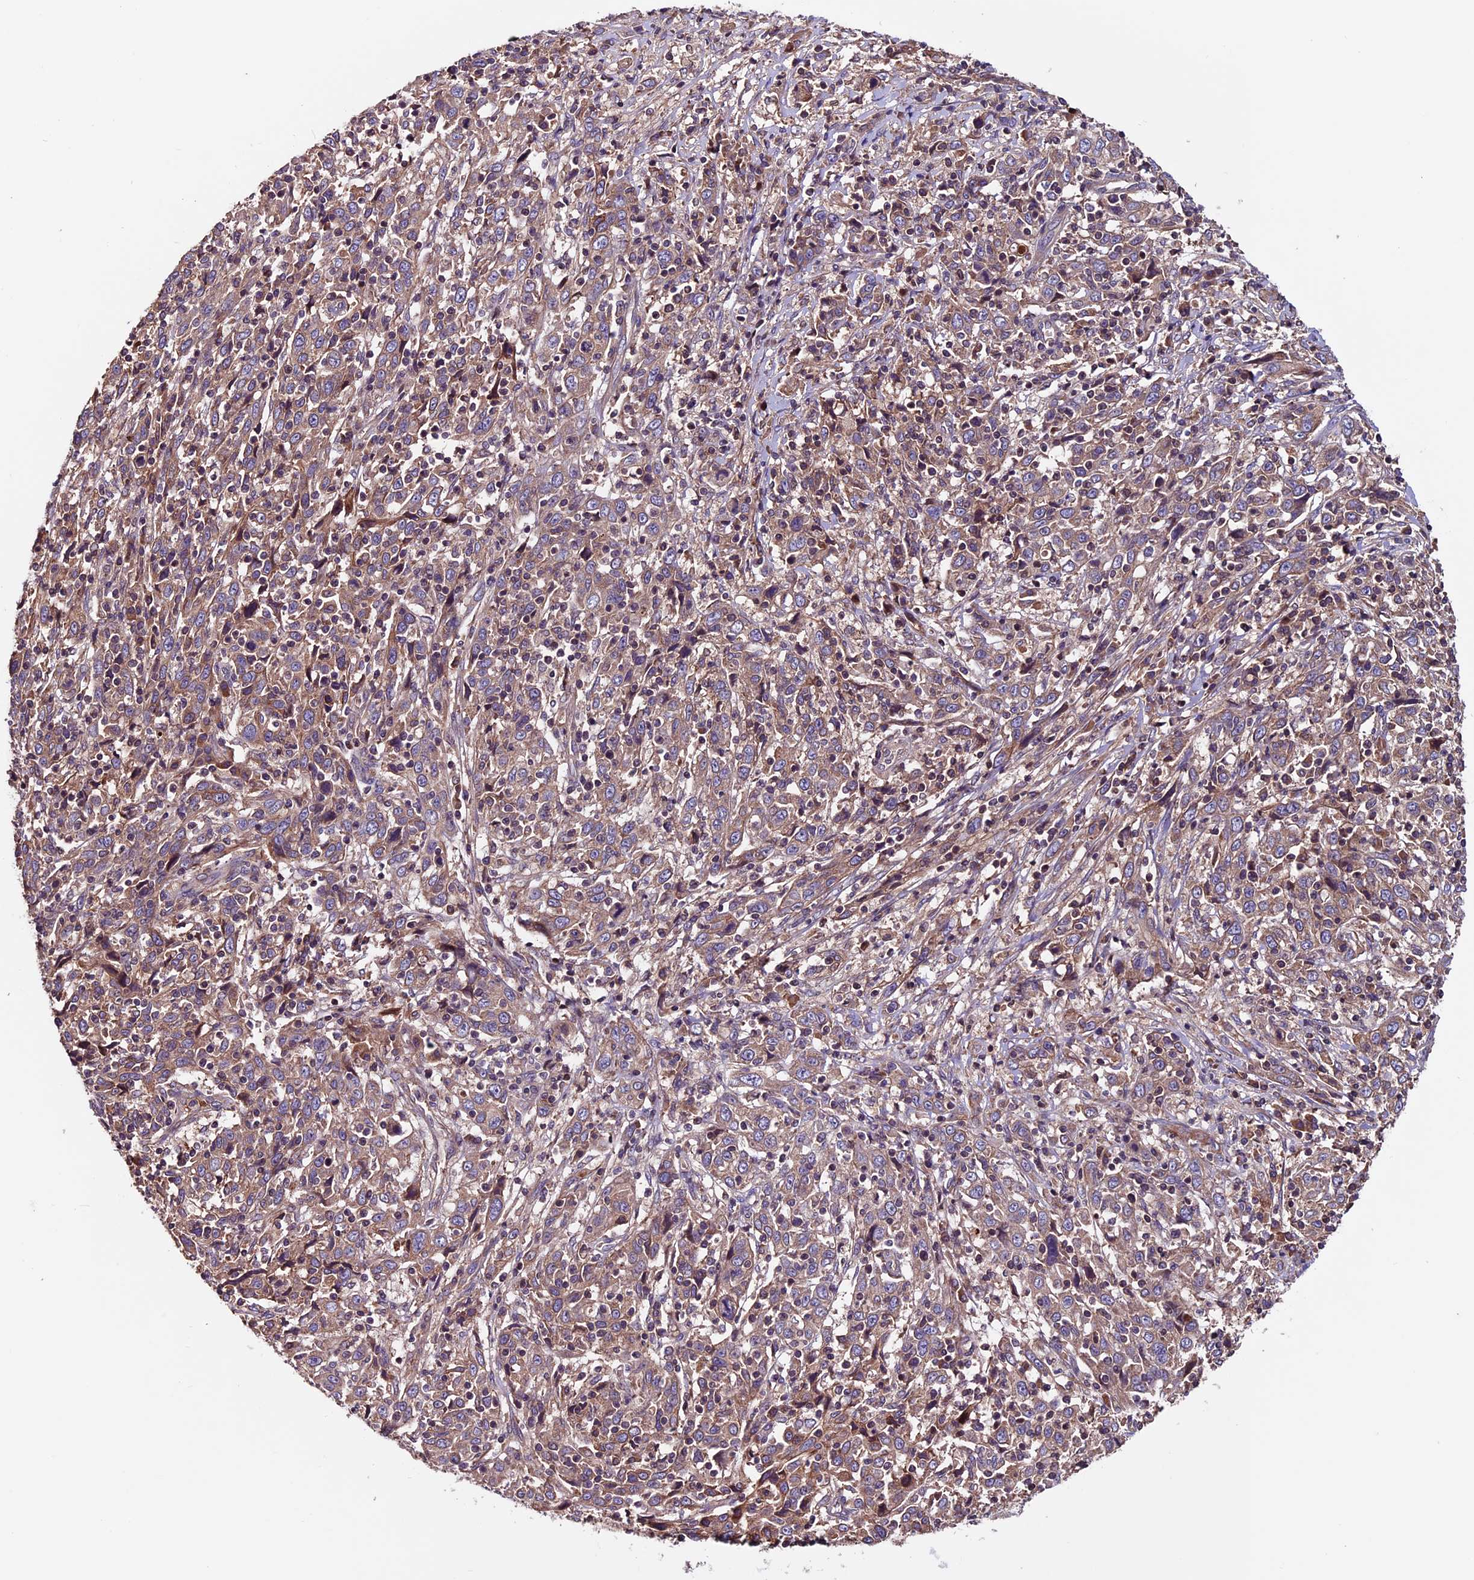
{"staining": {"intensity": "weak", "quantity": ">75%", "location": "cytoplasmic/membranous"}, "tissue": "cervical cancer", "cell_type": "Tumor cells", "image_type": "cancer", "snomed": [{"axis": "morphology", "description": "Squamous cell carcinoma, NOS"}, {"axis": "topography", "description": "Cervix"}], "caption": "The image reveals staining of cervical cancer, revealing weak cytoplasmic/membranous protein expression (brown color) within tumor cells. The protein of interest is shown in brown color, while the nuclei are stained blue.", "gene": "ZNF598", "patient": {"sex": "female", "age": 46}}